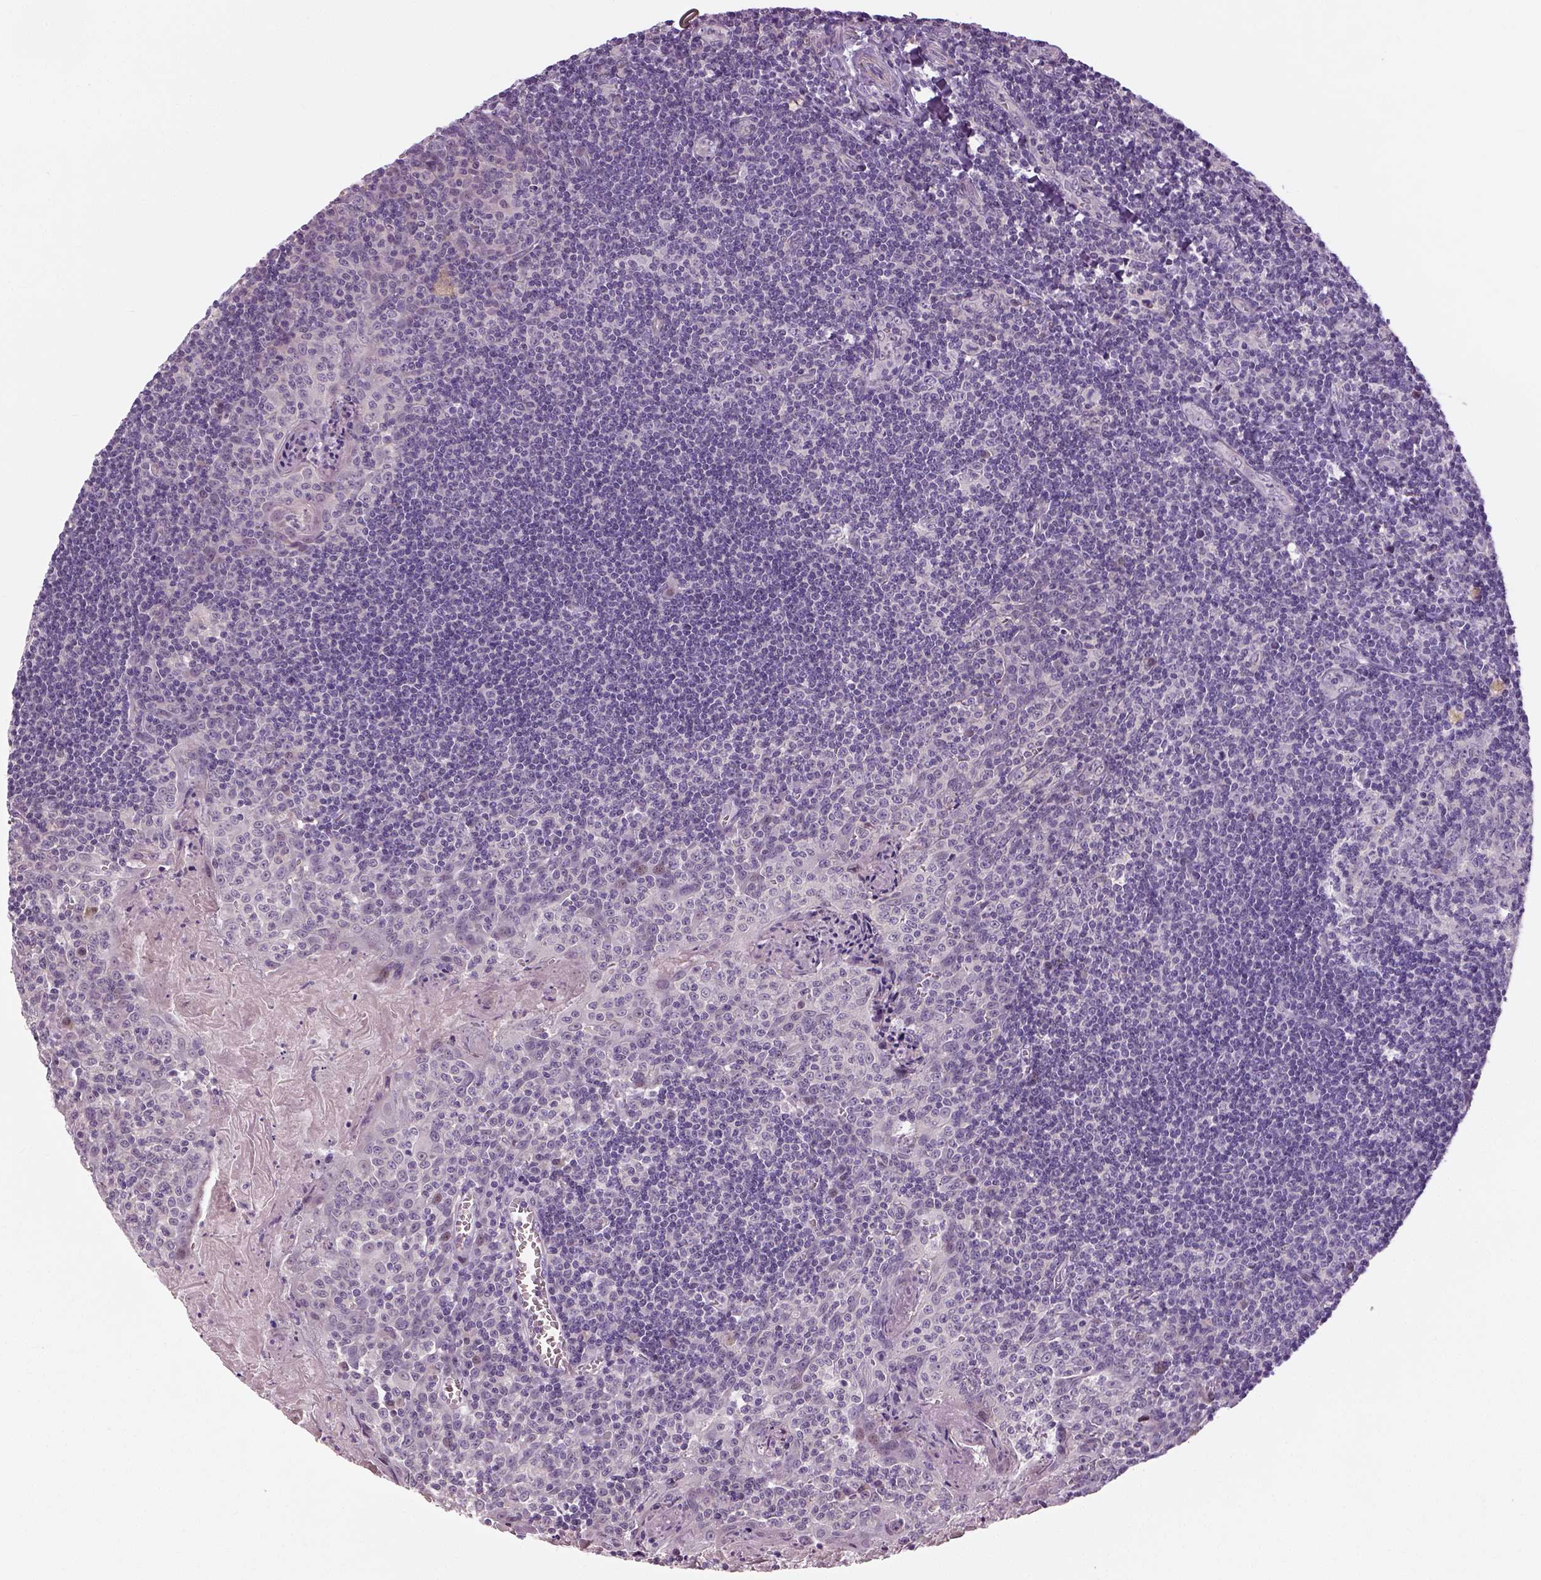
{"staining": {"intensity": "negative", "quantity": "none", "location": "none"}, "tissue": "tonsil", "cell_type": "Germinal center cells", "image_type": "normal", "snomed": [{"axis": "morphology", "description": "Normal tissue, NOS"}, {"axis": "morphology", "description": "Inflammation, NOS"}, {"axis": "topography", "description": "Tonsil"}], "caption": "The photomicrograph shows no significant expression in germinal center cells of tonsil.", "gene": "NECAB1", "patient": {"sex": "female", "age": 31}}